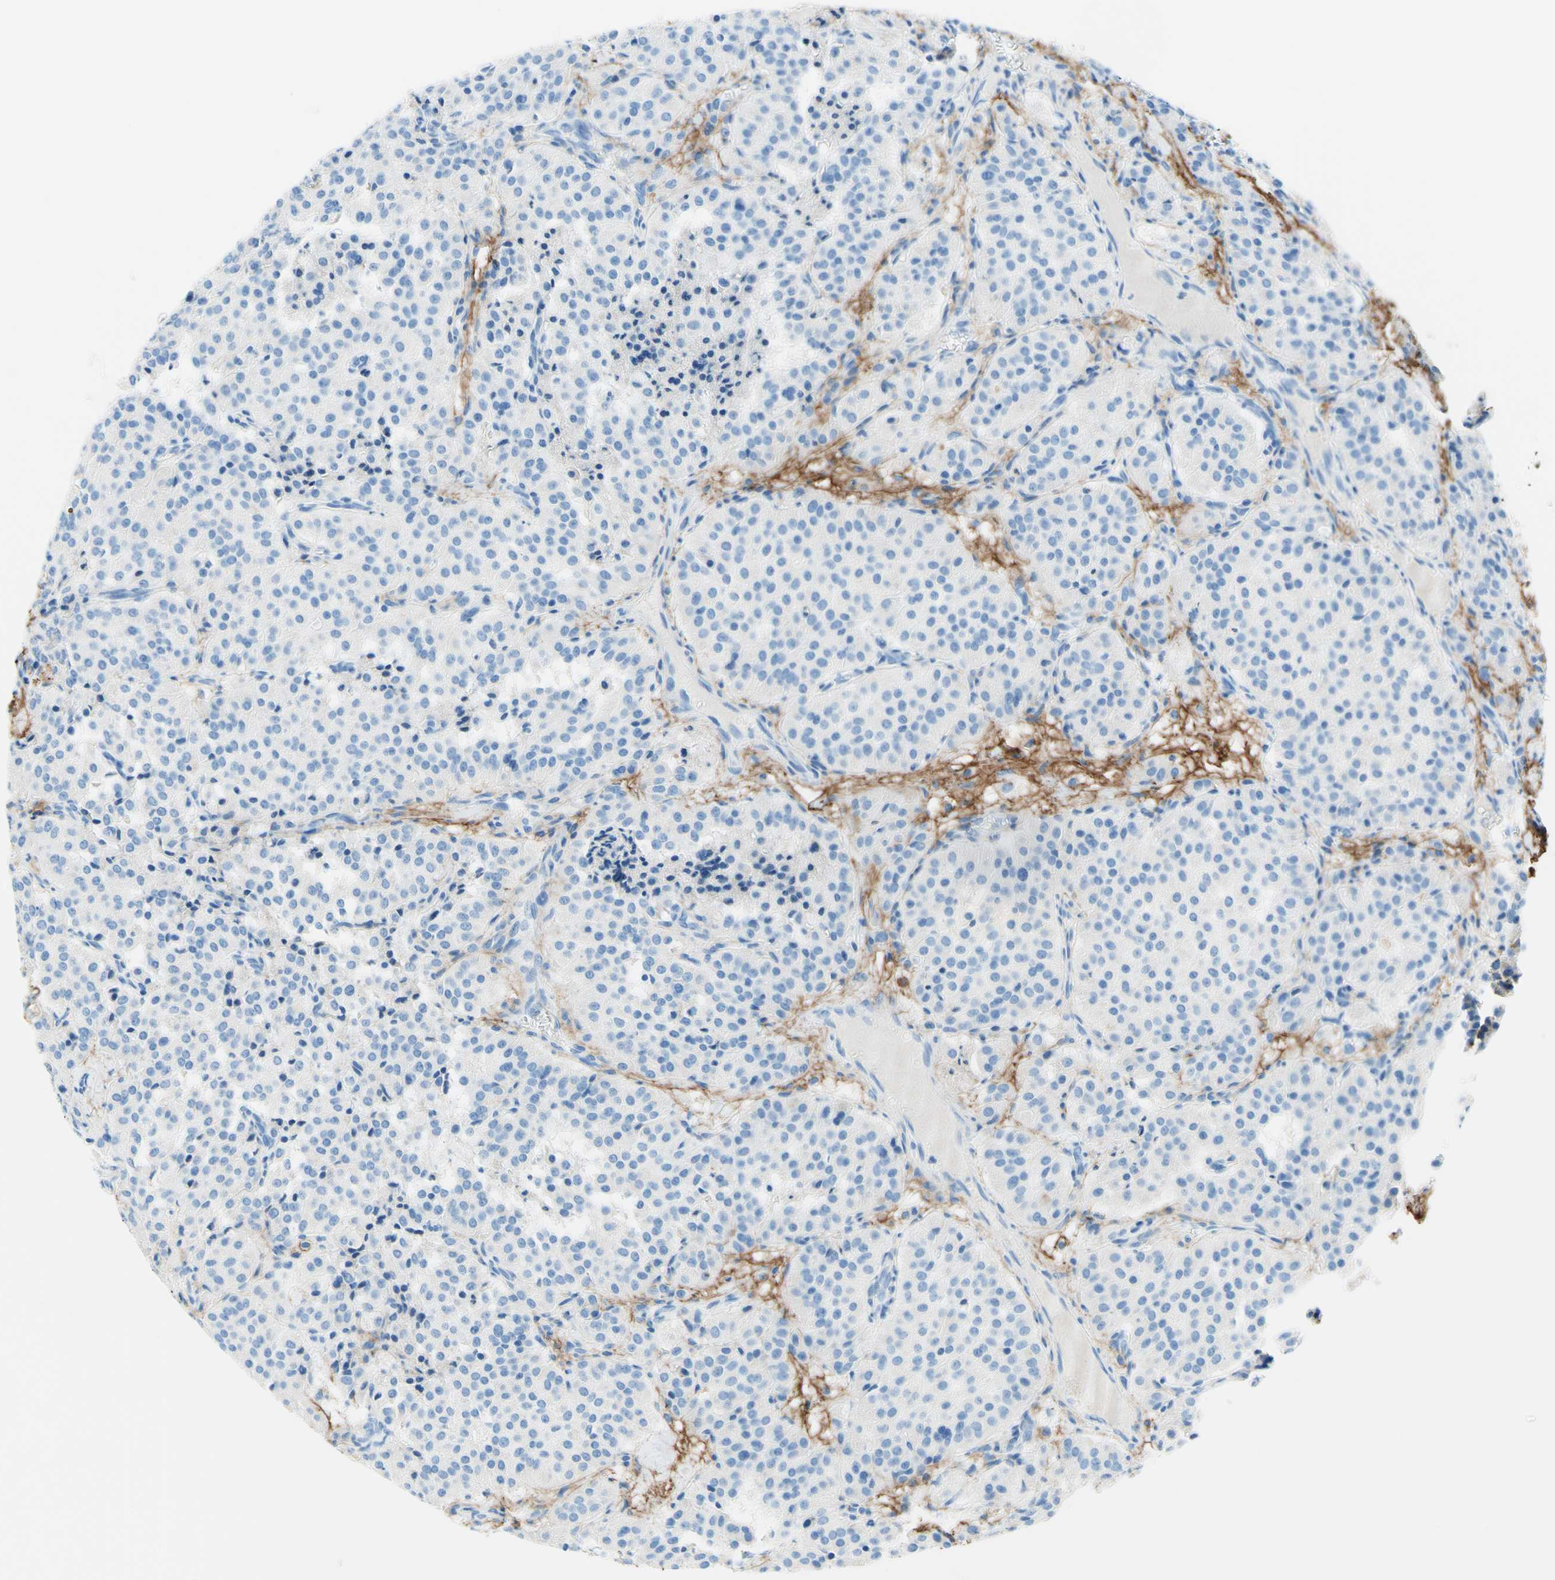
{"staining": {"intensity": "negative", "quantity": "none", "location": "none"}, "tissue": "carcinoid", "cell_type": "Tumor cells", "image_type": "cancer", "snomed": [{"axis": "morphology", "description": "Carcinoid, malignant, NOS"}, {"axis": "topography", "description": "Lung"}], "caption": "The immunohistochemistry (IHC) photomicrograph has no significant positivity in tumor cells of malignant carcinoid tissue.", "gene": "MFAP5", "patient": {"sex": "male", "age": 30}}